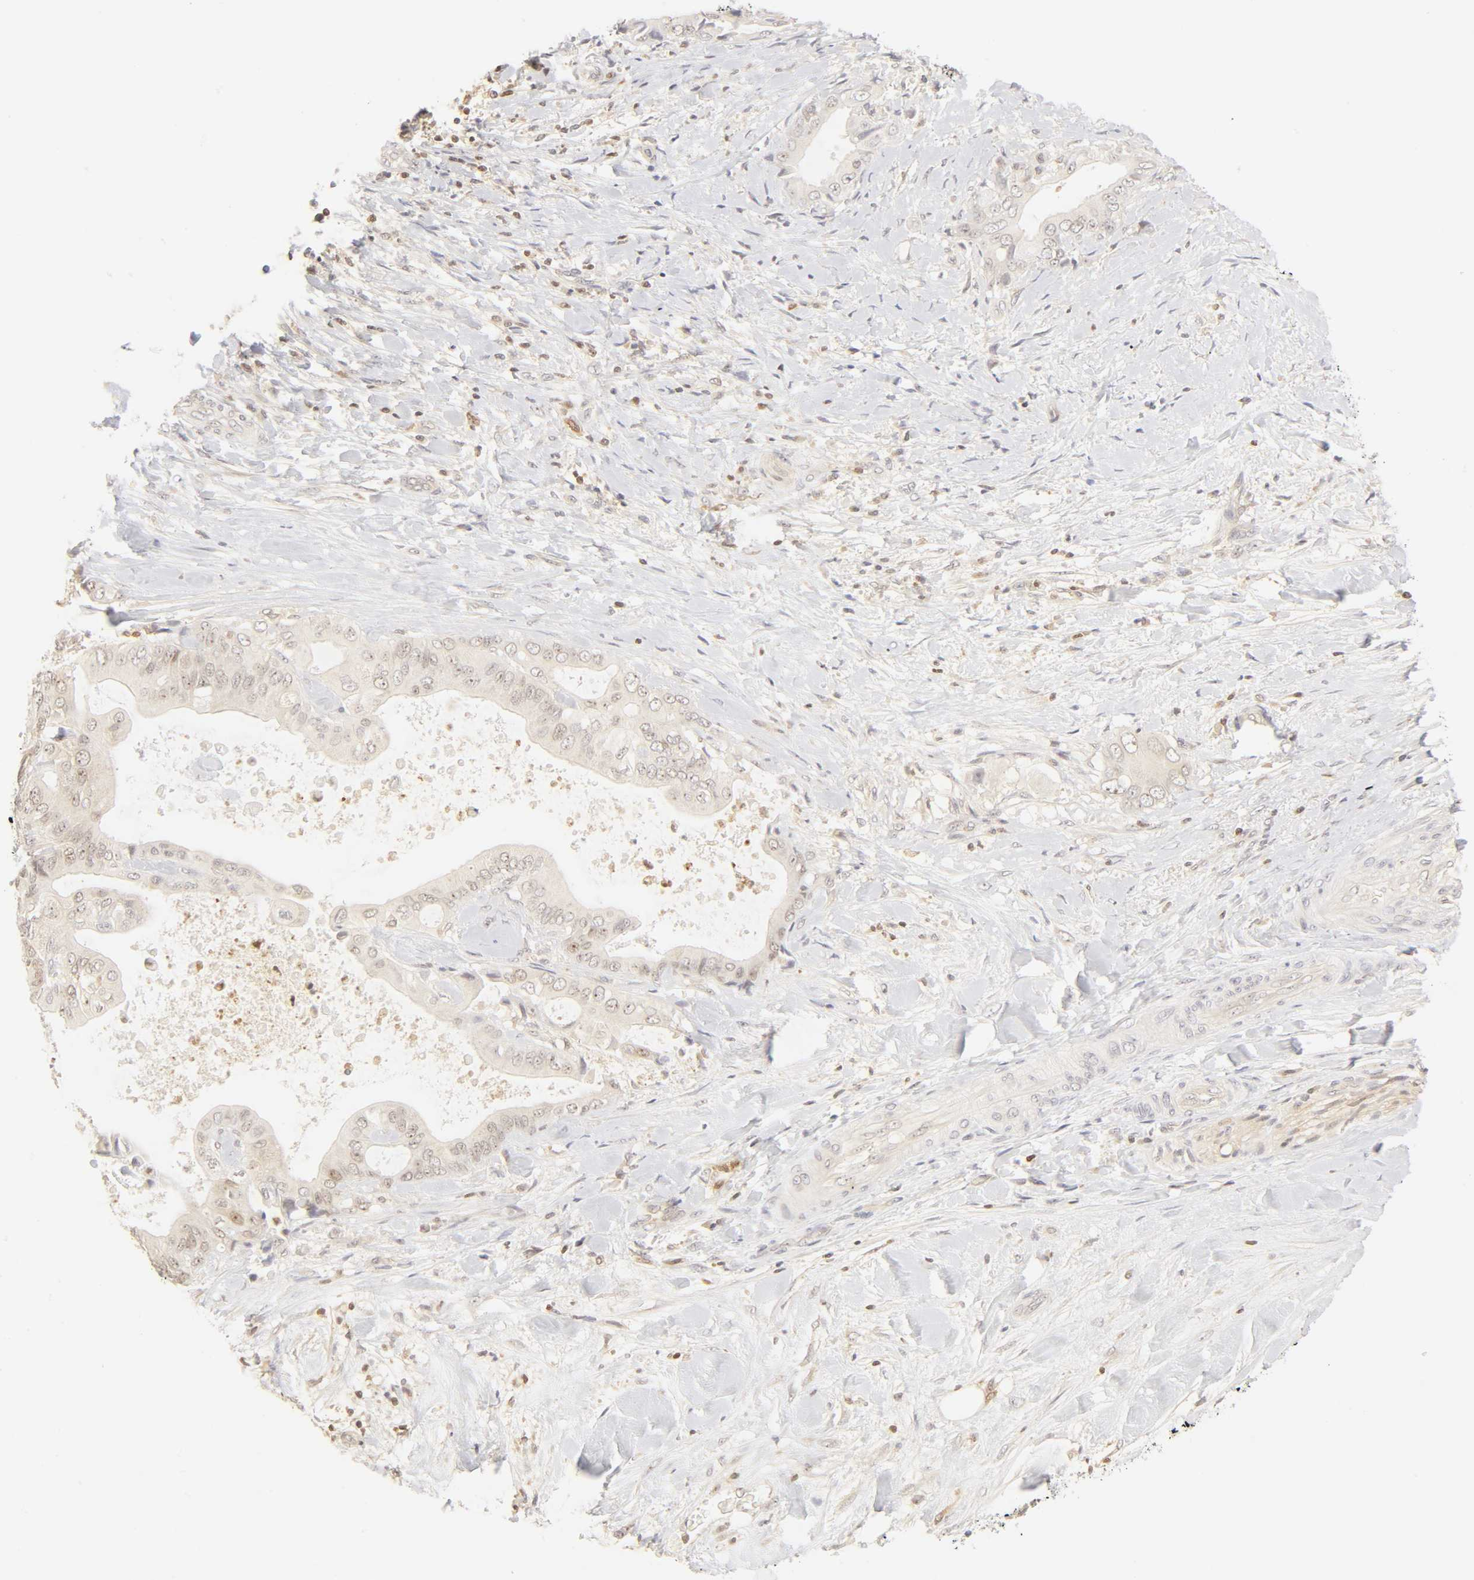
{"staining": {"intensity": "negative", "quantity": "none", "location": "none"}, "tissue": "liver cancer", "cell_type": "Tumor cells", "image_type": "cancer", "snomed": [{"axis": "morphology", "description": "Cholangiocarcinoma"}, {"axis": "topography", "description": "Liver"}], "caption": "This micrograph is of cholangiocarcinoma (liver) stained with immunohistochemistry (IHC) to label a protein in brown with the nuclei are counter-stained blue. There is no staining in tumor cells.", "gene": "KIF2A", "patient": {"sex": "male", "age": 58}}